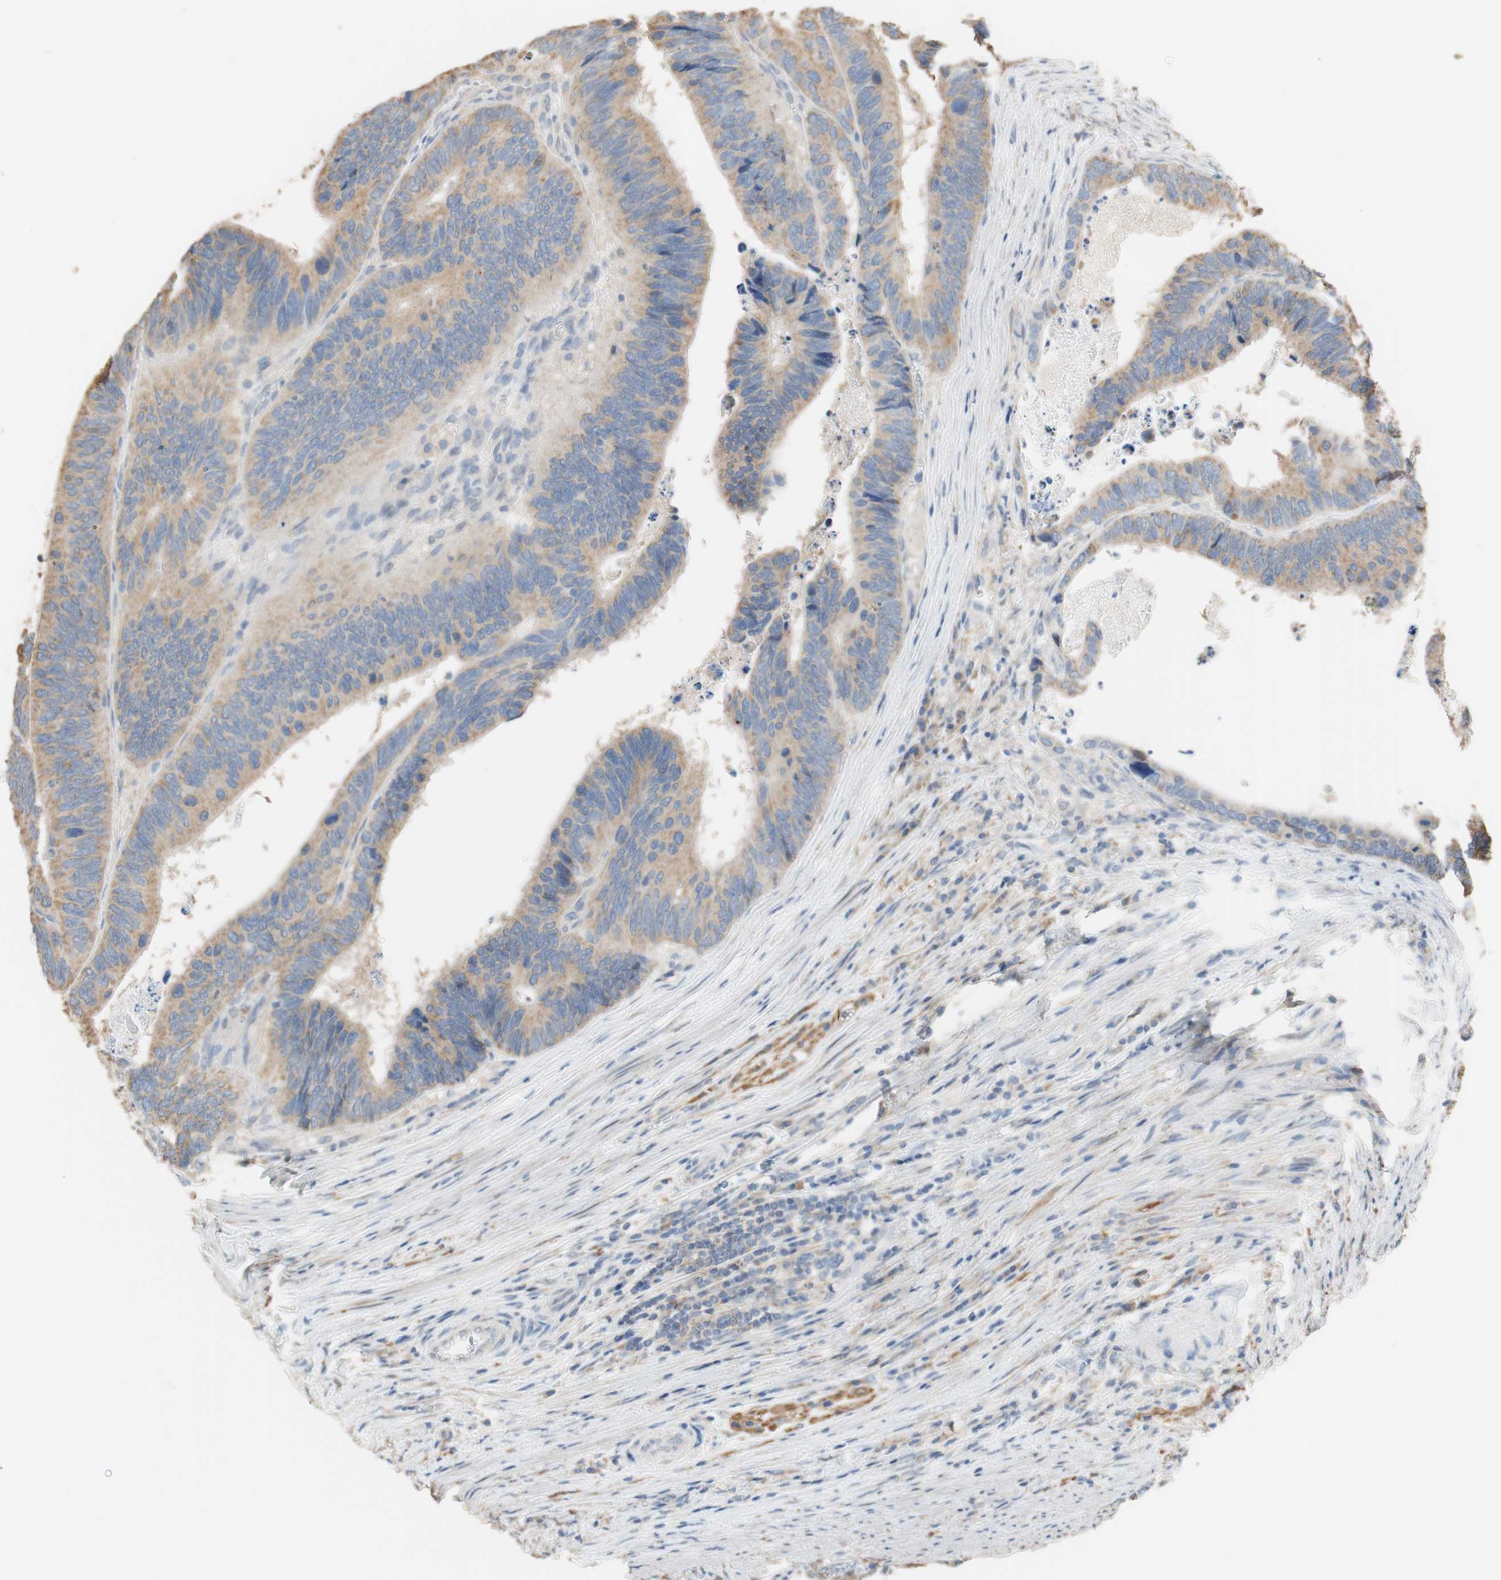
{"staining": {"intensity": "strong", "quantity": "25%-75%", "location": "cytoplasmic/membranous"}, "tissue": "colorectal cancer", "cell_type": "Tumor cells", "image_type": "cancer", "snomed": [{"axis": "morphology", "description": "Adenocarcinoma, NOS"}, {"axis": "topography", "description": "Colon"}], "caption": "Immunohistochemistry photomicrograph of human colorectal cancer stained for a protein (brown), which displays high levels of strong cytoplasmic/membranous expression in about 25%-75% of tumor cells.", "gene": "ALDH1A2", "patient": {"sex": "male", "age": 72}}